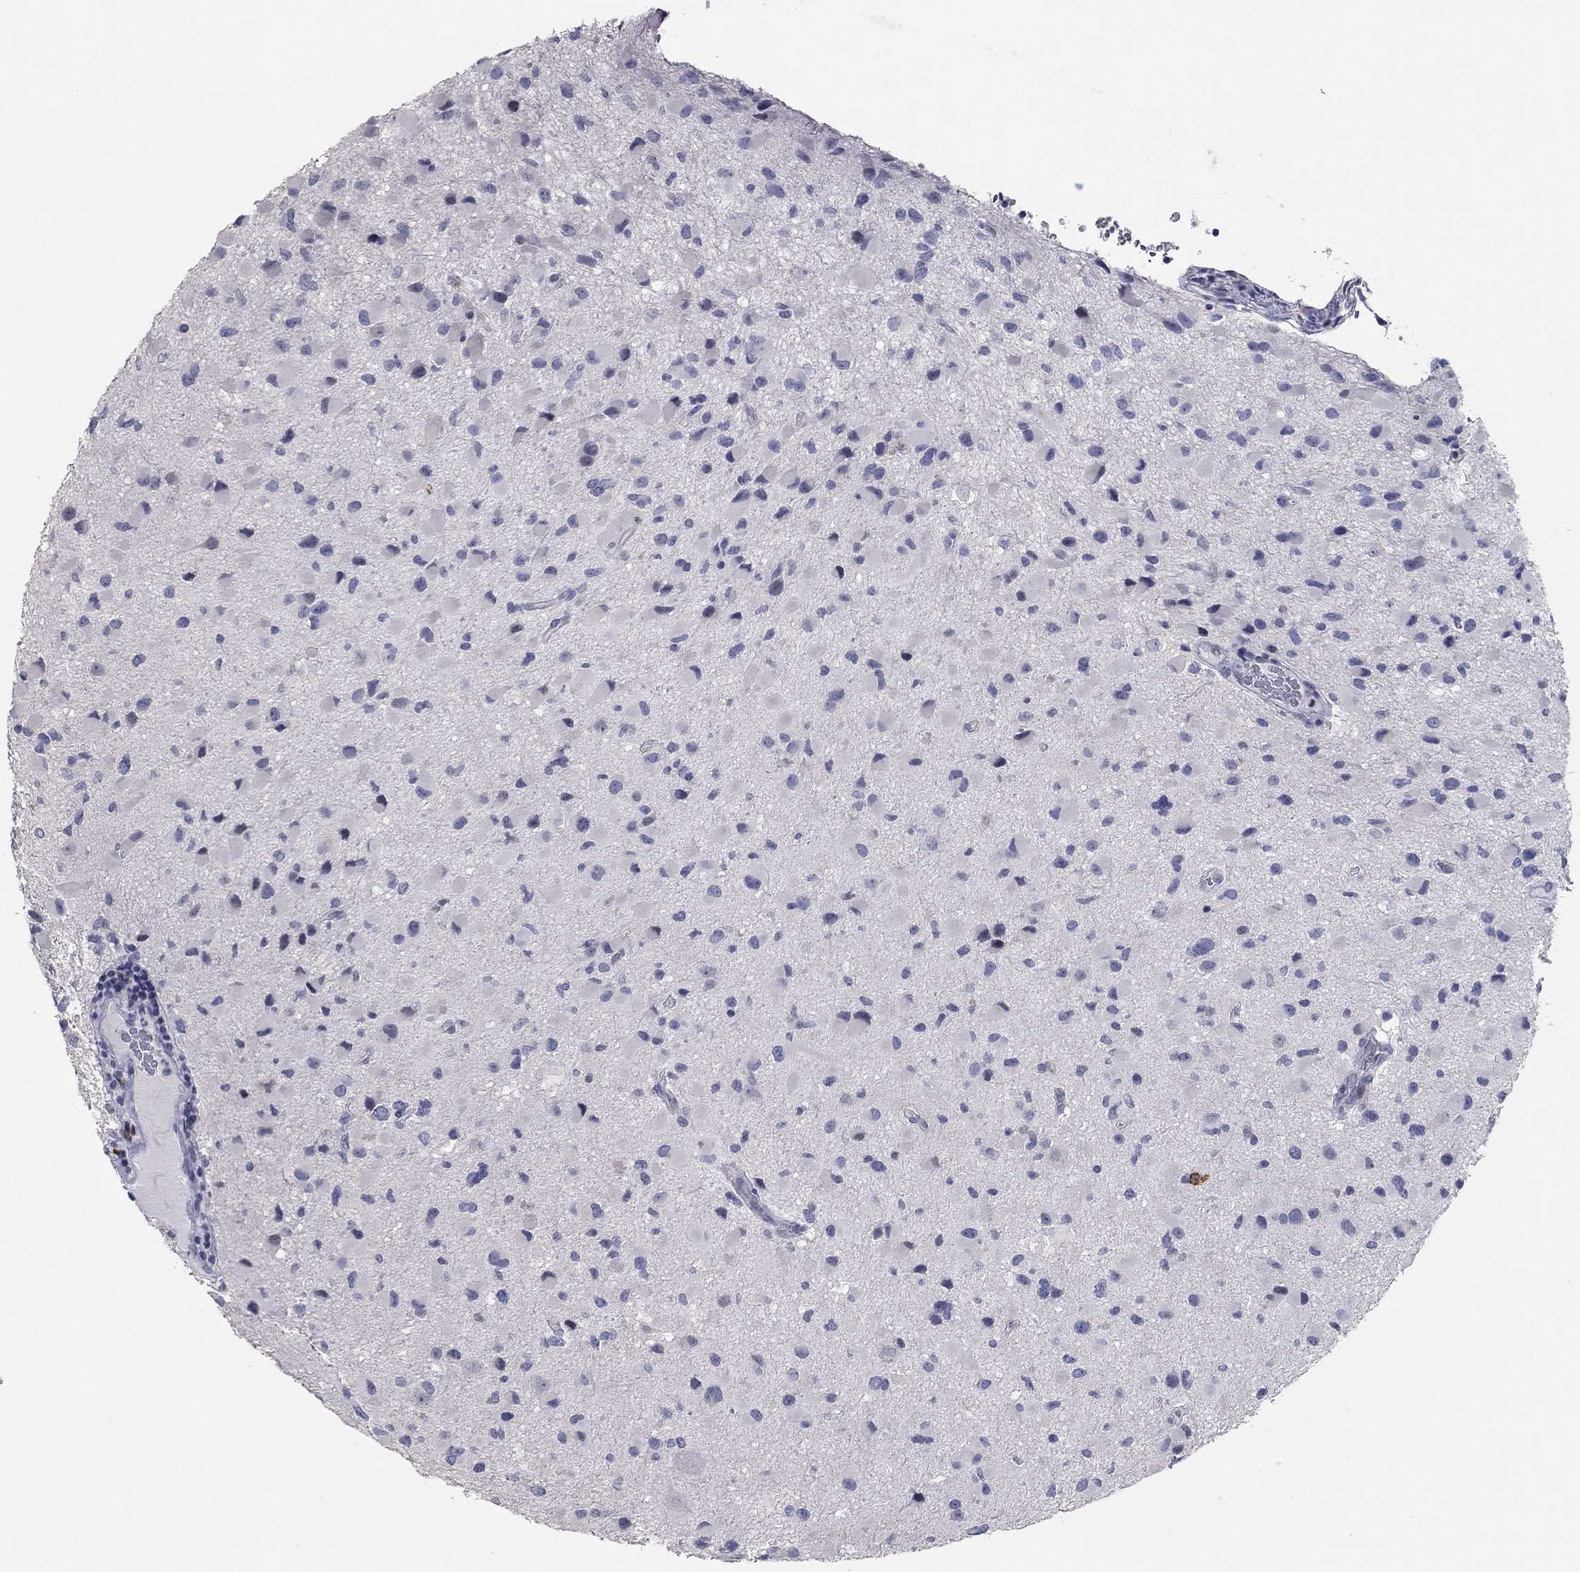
{"staining": {"intensity": "negative", "quantity": "none", "location": "none"}, "tissue": "glioma", "cell_type": "Tumor cells", "image_type": "cancer", "snomed": [{"axis": "morphology", "description": "Glioma, malignant, Low grade"}, {"axis": "topography", "description": "Brain"}], "caption": "Tumor cells show no significant staining in glioma.", "gene": "ITGAE", "patient": {"sex": "female", "age": 32}}